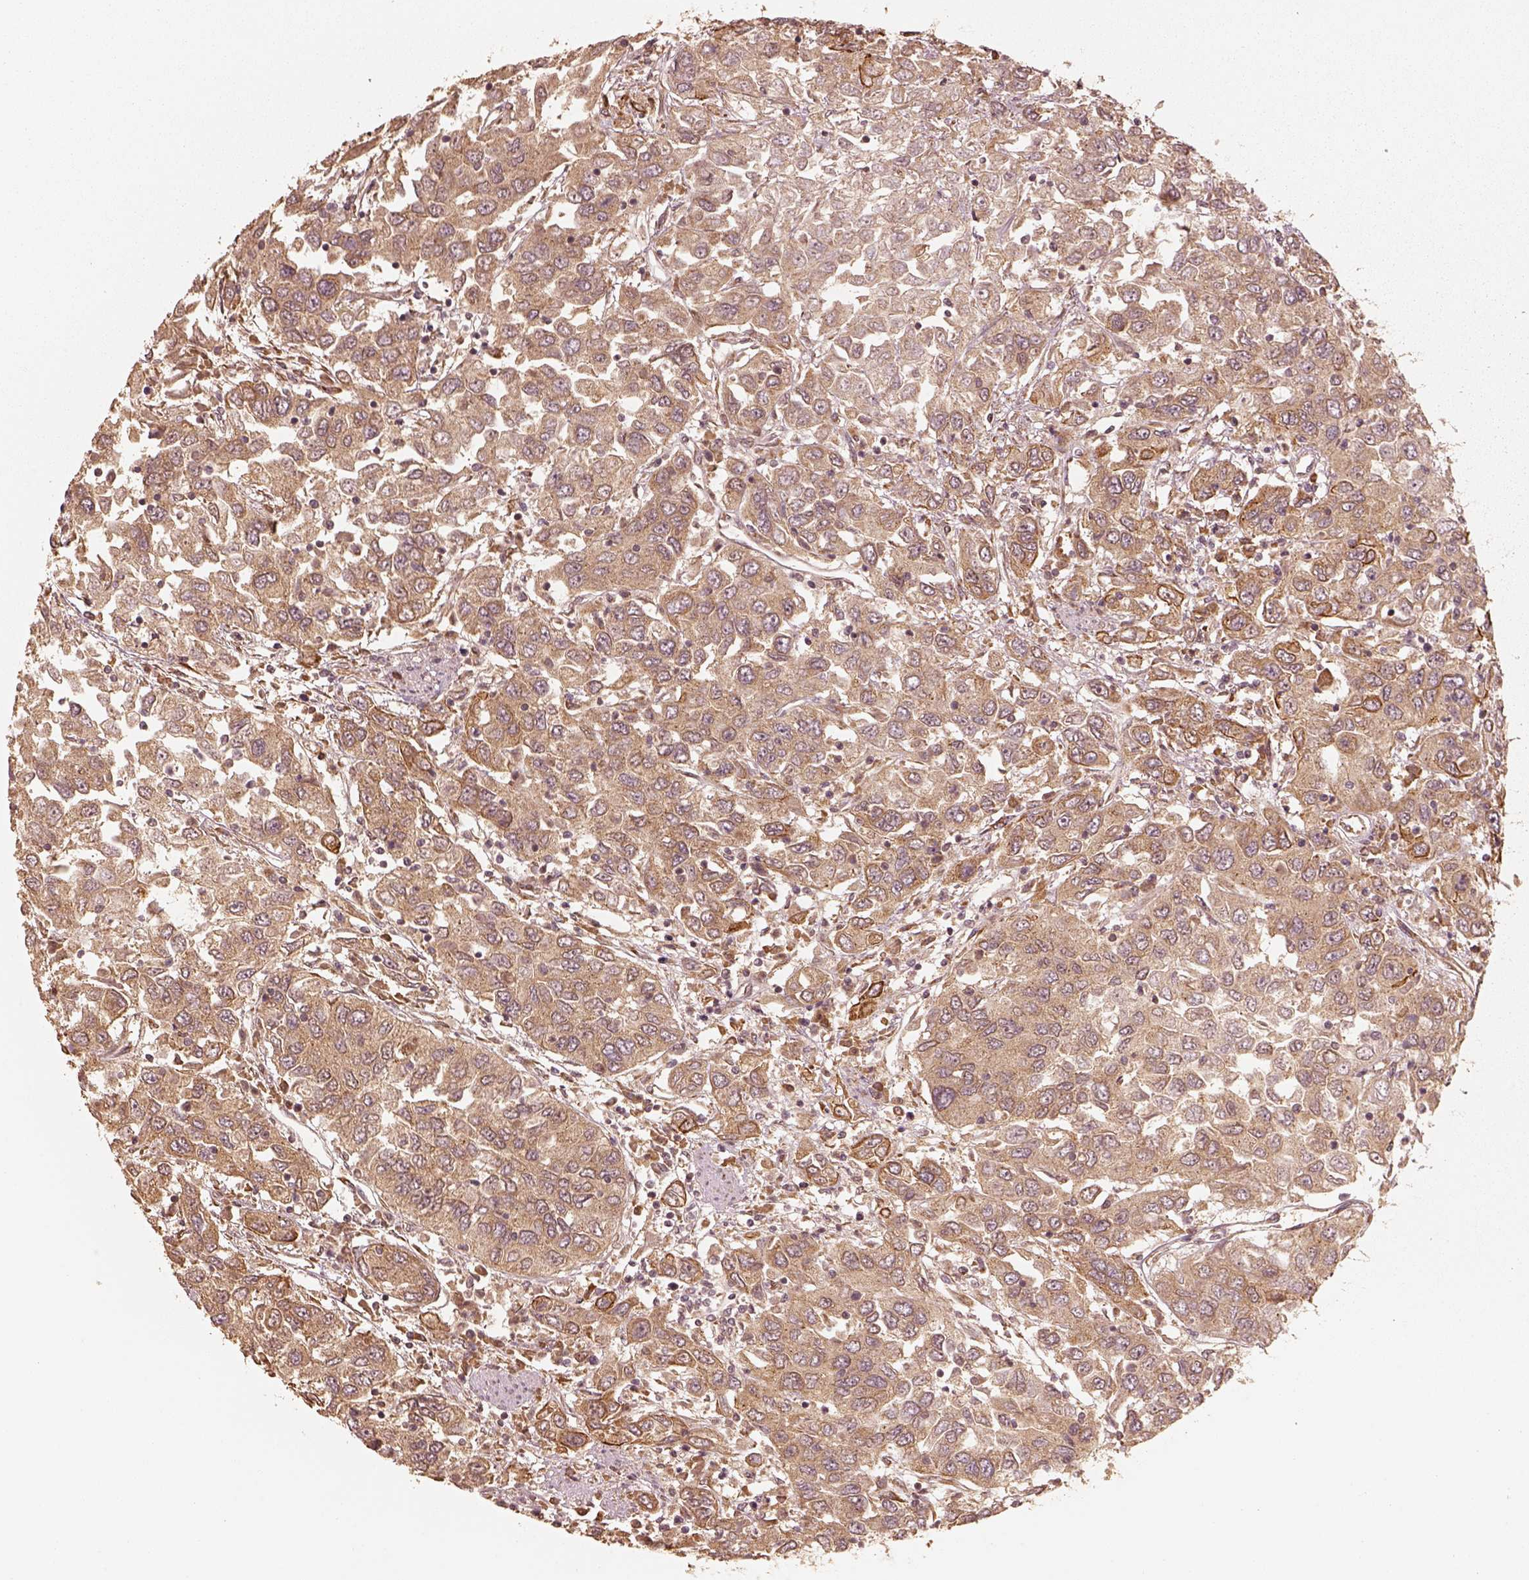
{"staining": {"intensity": "moderate", "quantity": "<25%", "location": "cytoplasmic/membranous"}, "tissue": "urothelial cancer", "cell_type": "Tumor cells", "image_type": "cancer", "snomed": [{"axis": "morphology", "description": "Urothelial carcinoma, High grade"}, {"axis": "topography", "description": "Urinary bladder"}], "caption": "A histopathology image of urothelial cancer stained for a protein demonstrates moderate cytoplasmic/membranous brown staining in tumor cells. (IHC, brightfield microscopy, high magnification).", "gene": "DNAJC25", "patient": {"sex": "male", "age": 76}}